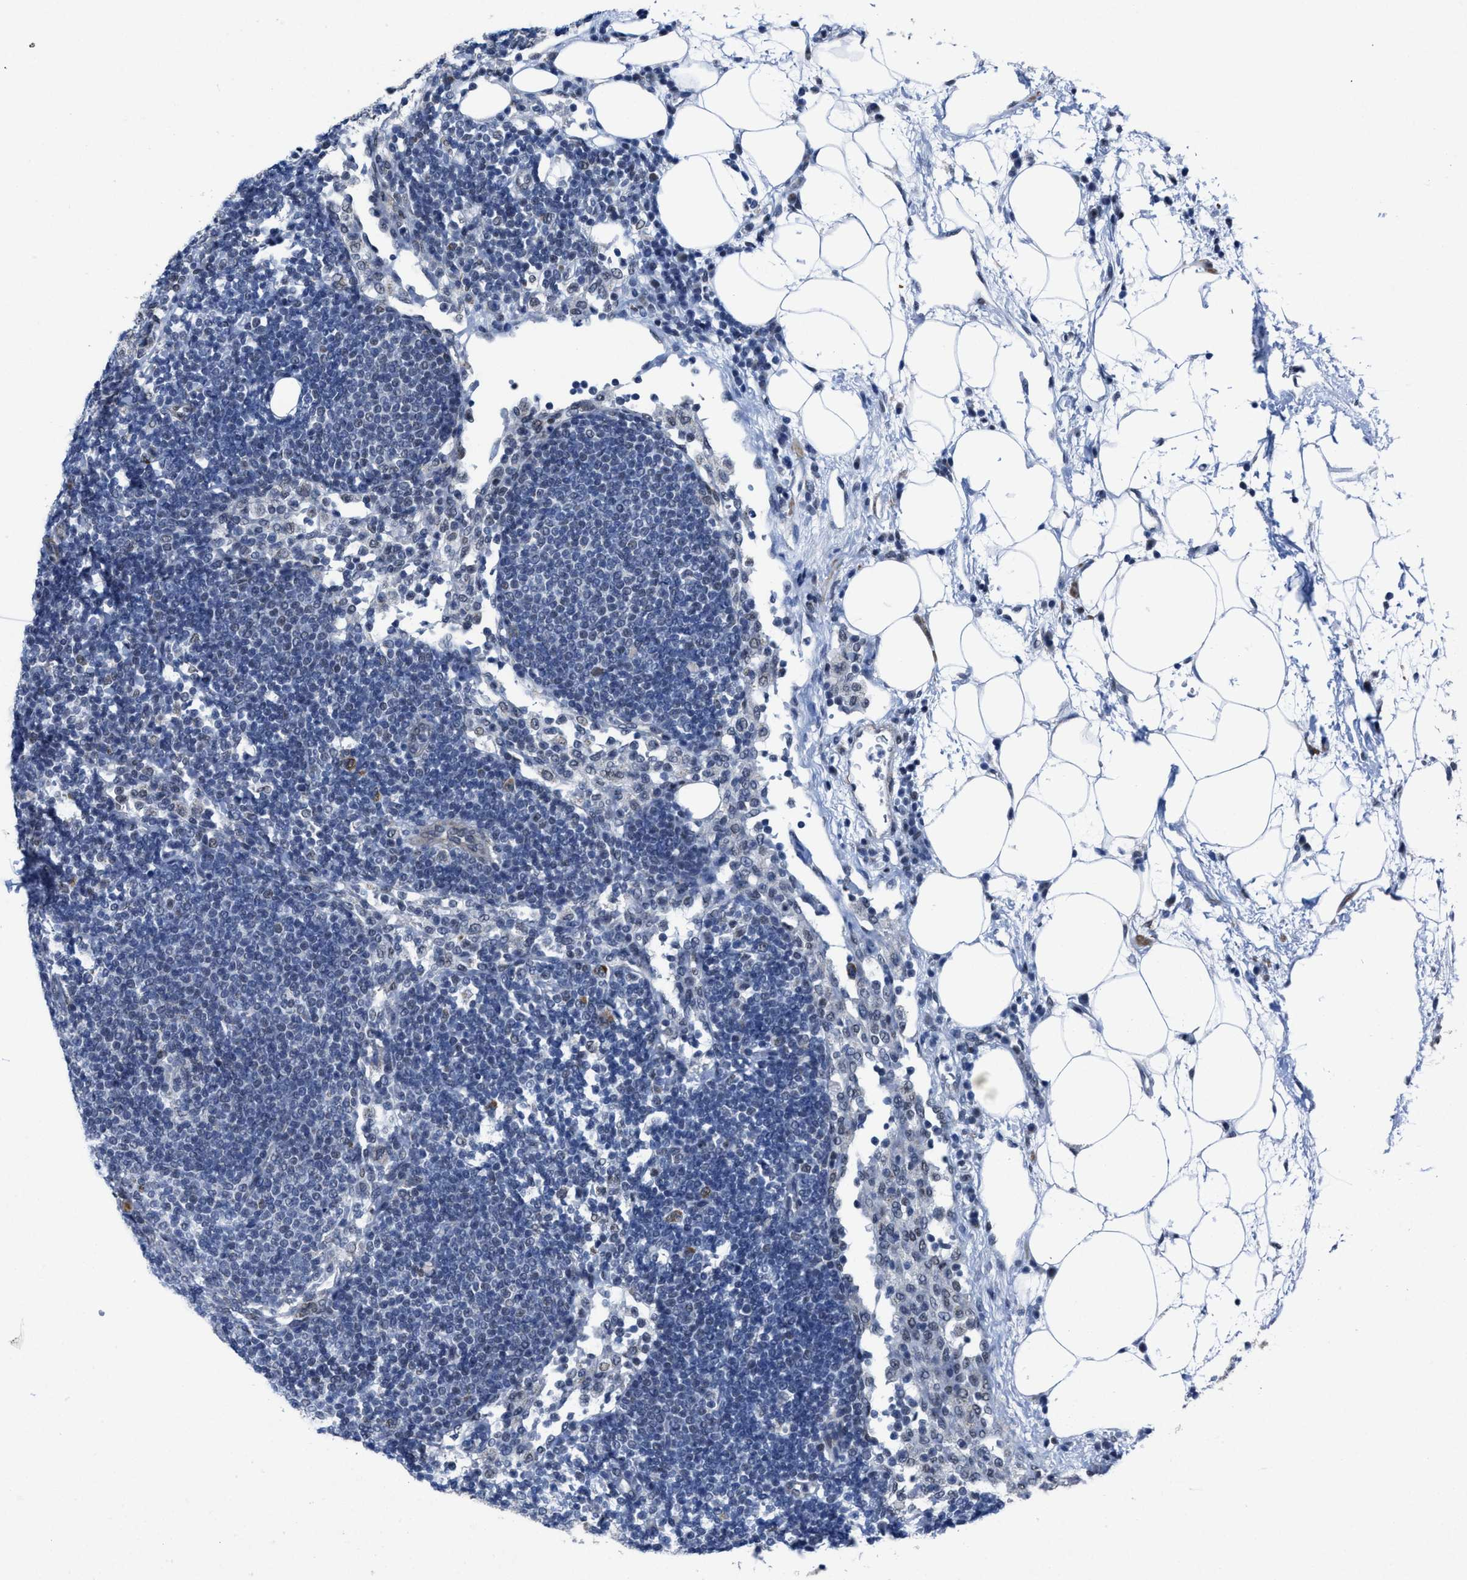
{"staining": {"intensity": "negative", "quantity": "none", "location": "none"}, "tissue": "lymph node", "cell_type": "Germinal center cells", "image_type": "normal", "snomed": [{"axis": "morphology", "description": "Normal tissue, NOS"}, {"axis": "morphology", "description": "Carcinoid, malignant, NOS"}, {"axis": "topography", "description": "Lymph node"}], "caption": "A high-resolution histopathology image shows immunohistochemistry (IHC) staining of normal lymph node, which displays no significant positivity in germinal center cells.", "gene": "ID3", "patient": {"sex": "male", "age": 47}}